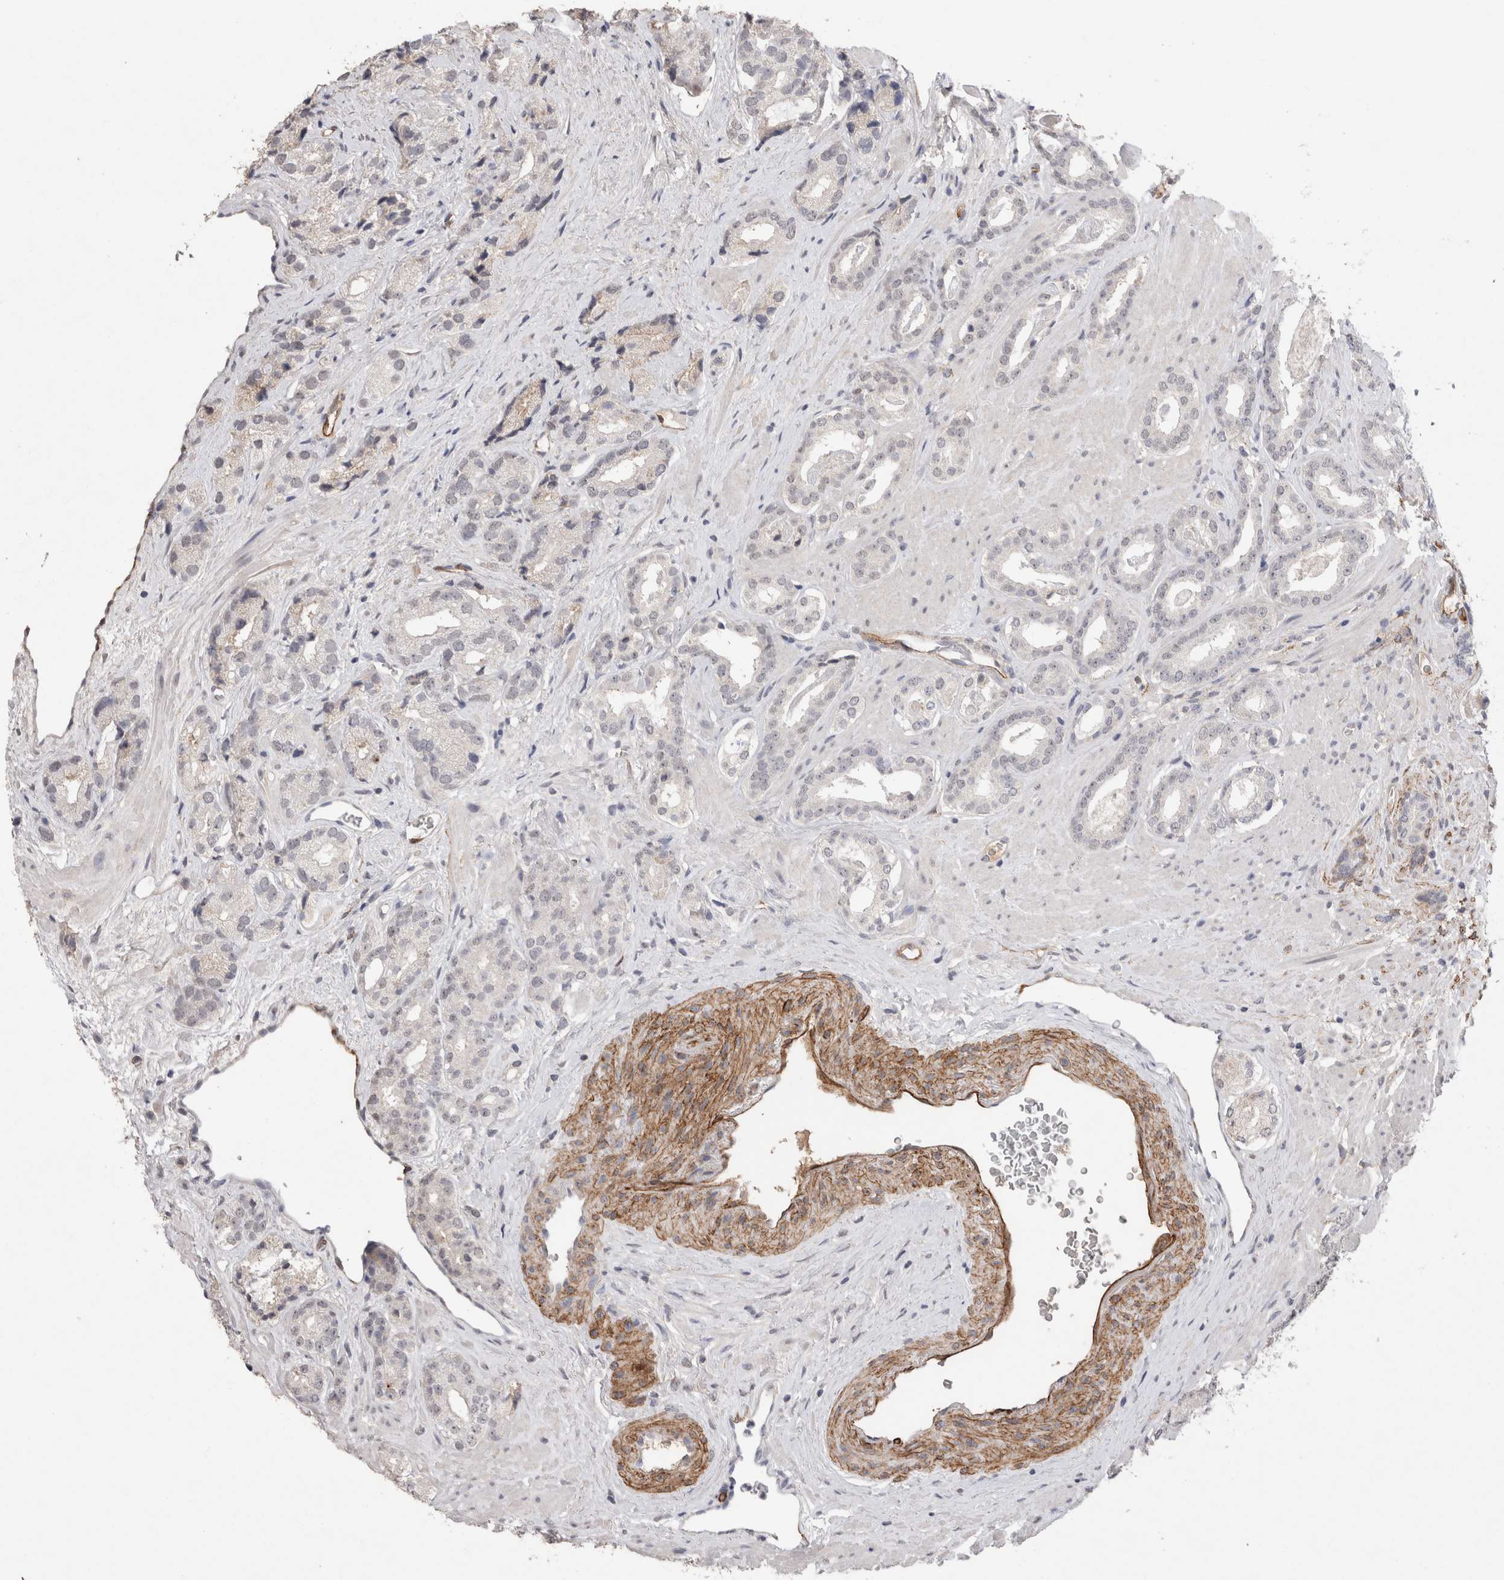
{"staining": {"intensity": "negative", "quantity": "none", "location": "none"}, "tissue": "prostate cancer", "cell_type": "Tumor cells", "image_type": "cancer", "snomed": [{"axis": "morphology", "description": "Adenocarcinoma, High grade"}, {"axis": "topography", "description": "Prostate"}], "caption": "Immunohistochemical staining of human prostate cancer (adenocarcinoma (high-grade)) shows no significant positivity in tumor cells.", "gene": "CDH13", "patient": {"sex": "male", "age": 71}}